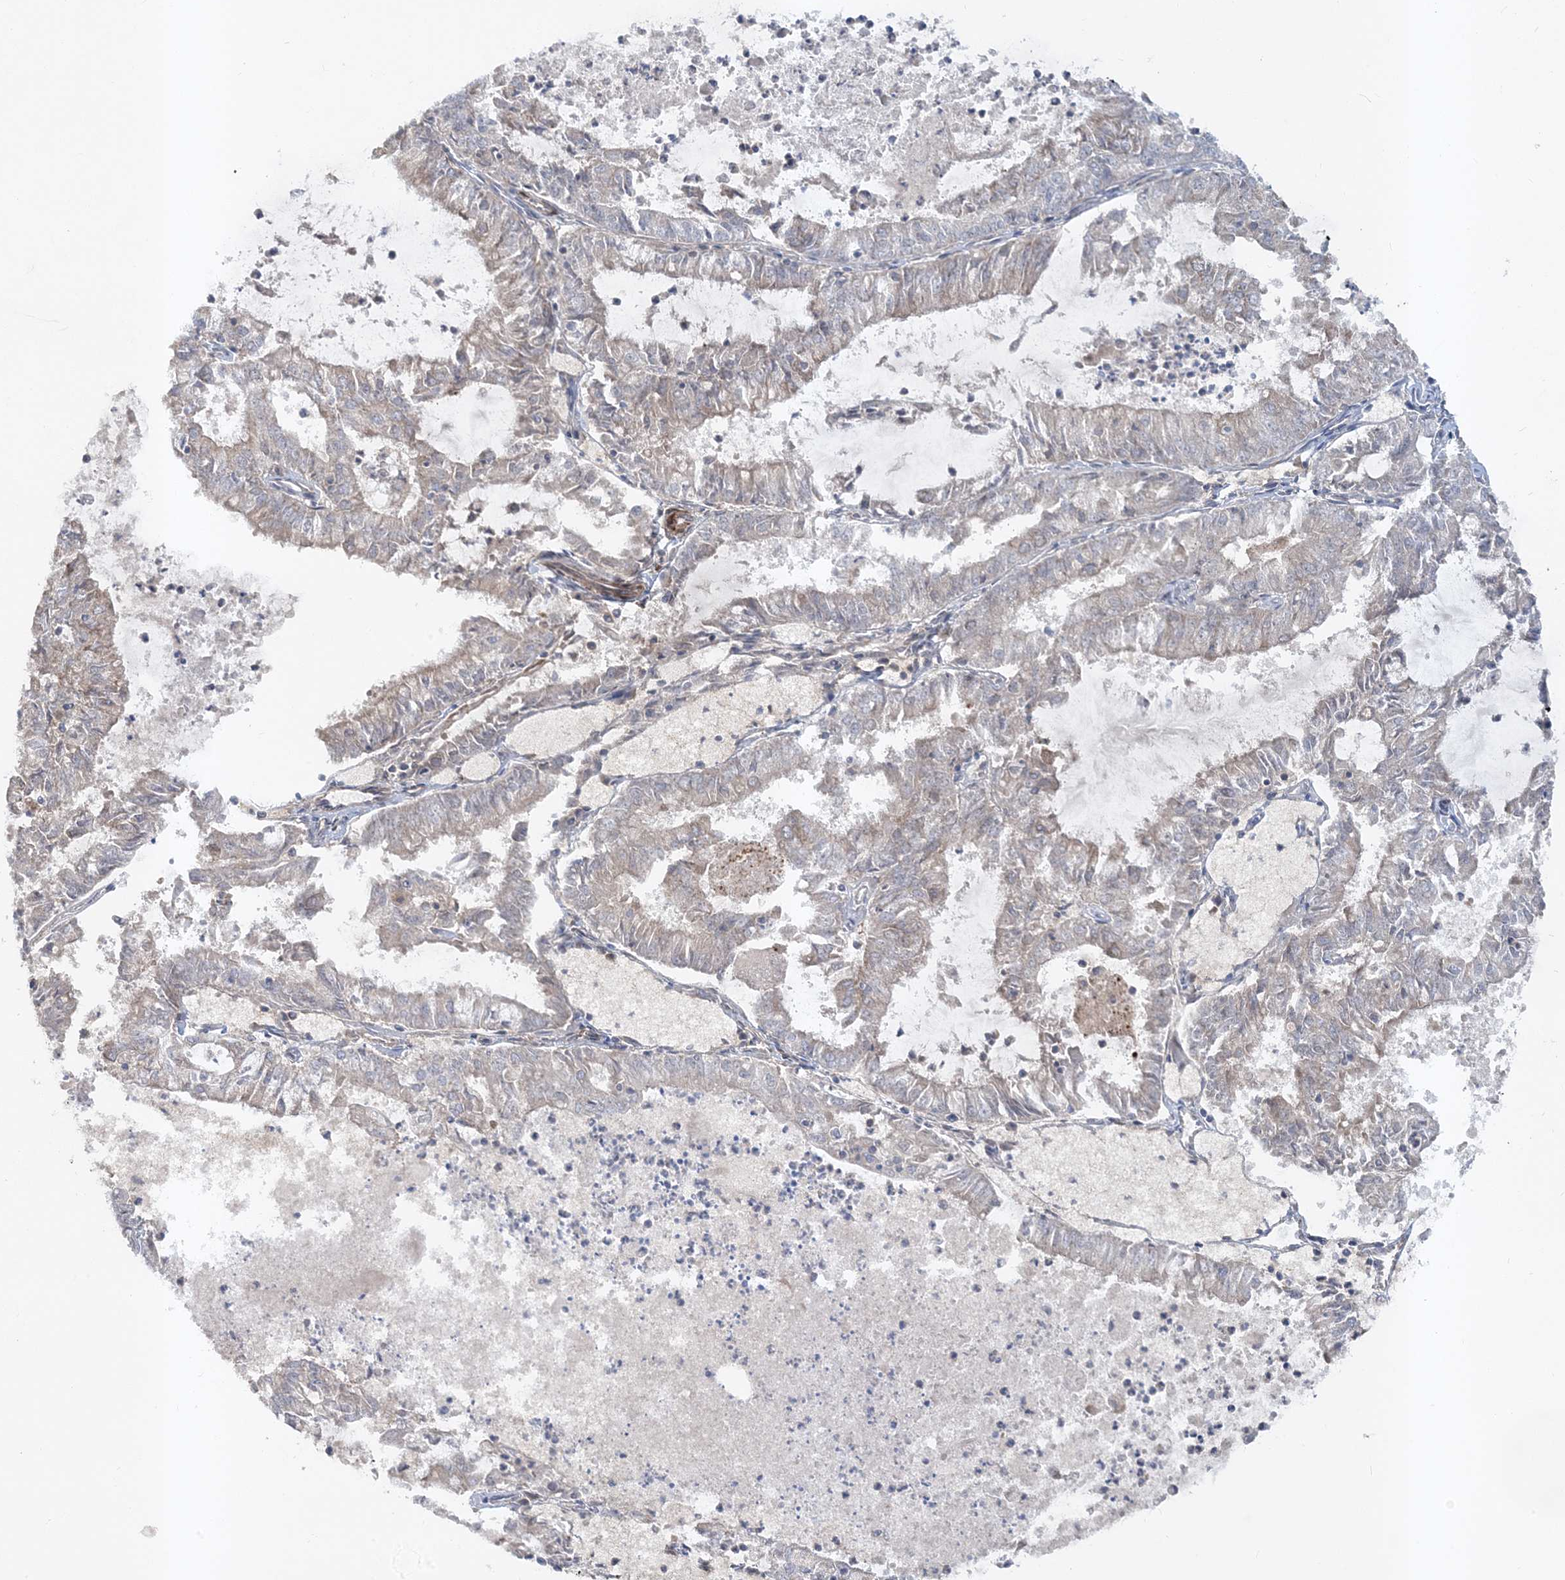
{"staining": {"intensity": "negative", "quantity": "none", "location": "none"}, "tissue": "endometrial cancer", "cell_type": "Tumor cells", "image_type": "cancer", "snomed": [{"axis": "morphology", "description": "Adenocarcinoma, NOS"}, {"axis": "topography", "description": "Endometrium"}], "caption": "The histopathology image shows no significant expression in tumor cells of endometrial adenocarcinoma.", "gene": "LEXM", "patient": {"sex": "female", "age": 57}}